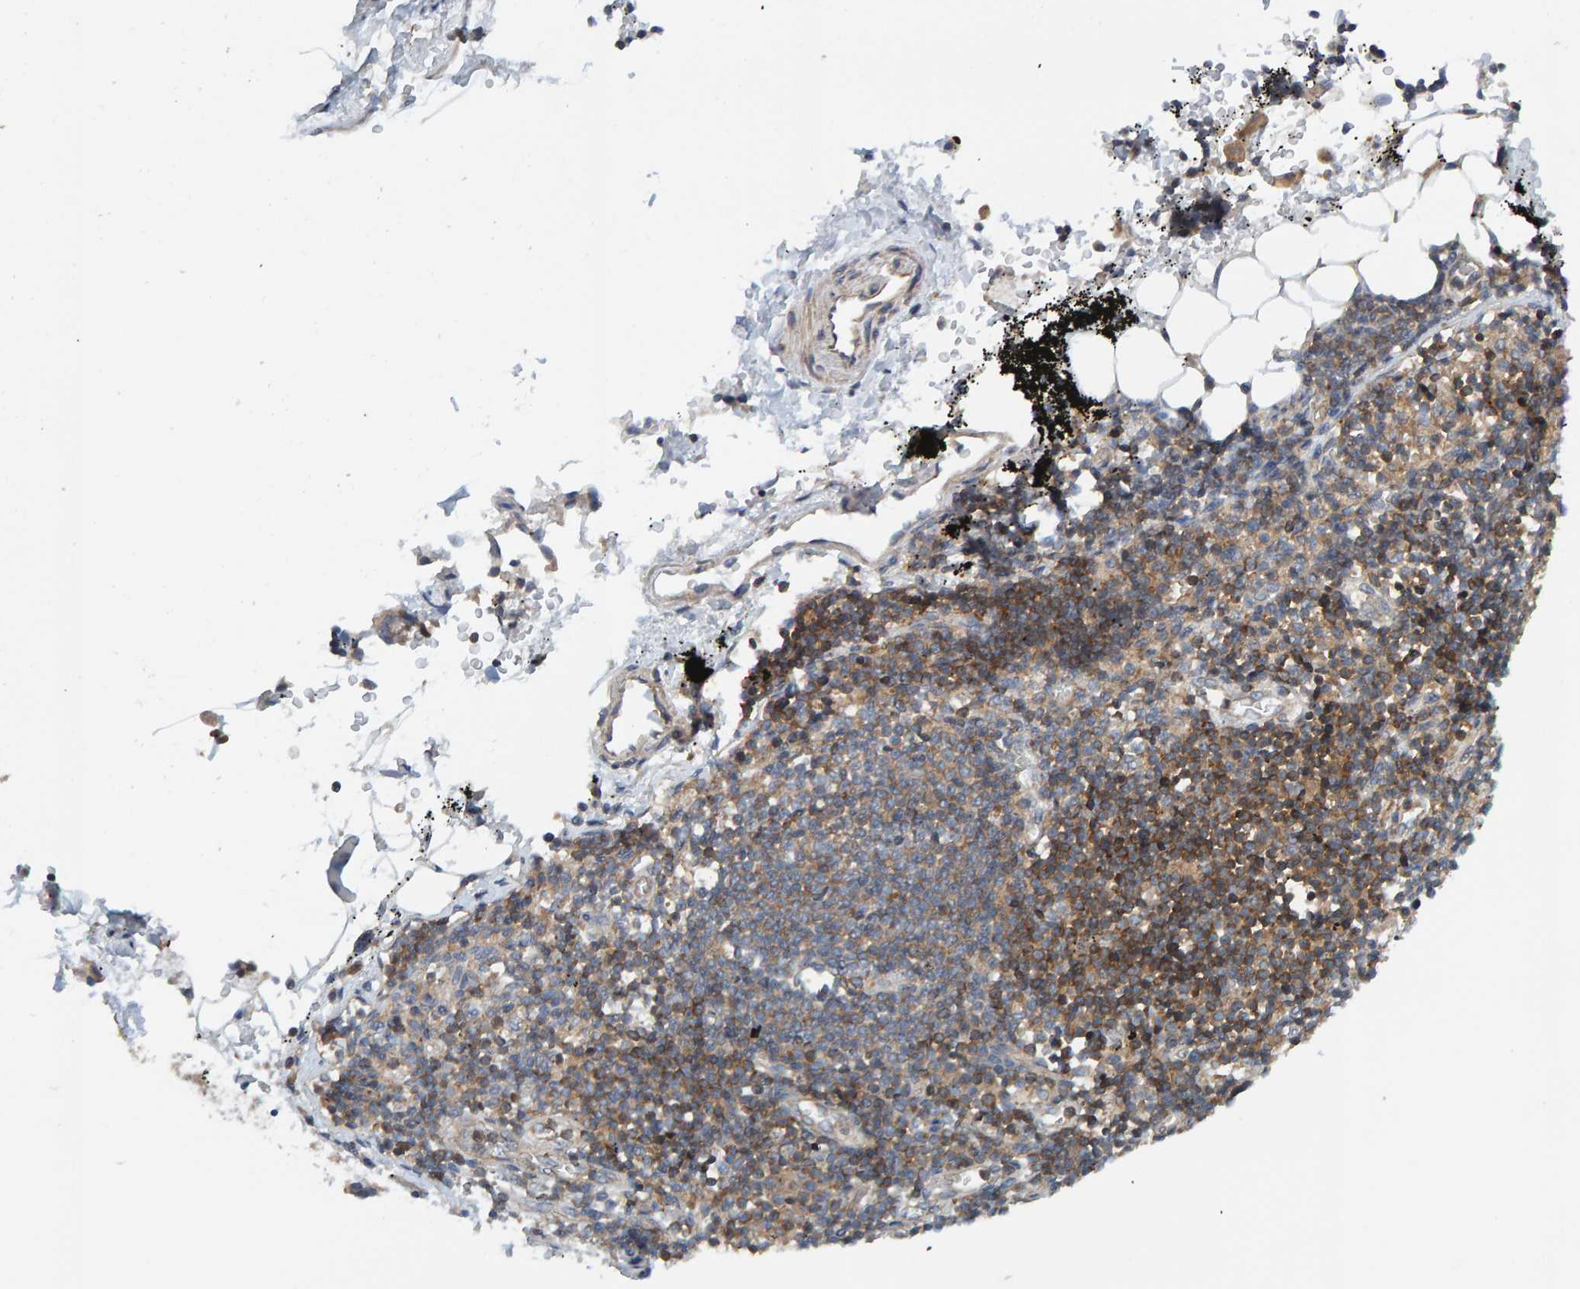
{"staining": {"intensity": "weak", "quantity": ">75%", "location": "cytoplasmic/membranous"}, "tissue": "adipose tissue", "cell_type": "Adipocytes", "image_type": "normal", "snomed": [{"axis": "morphology", "description": "Normal tissue, NOS"}, {"axis": "topography", "description": "Cartilage tissue"}, {"axis": "topography", "description": "Lung"}], "caption": "Protein expression analysis of normal adipose tissue displays weak cytoplasmic/membranous expression in approximately >75% of adipocytes.", "gene": "CCM2", "patient": {"sex": "female", "age": 77}}